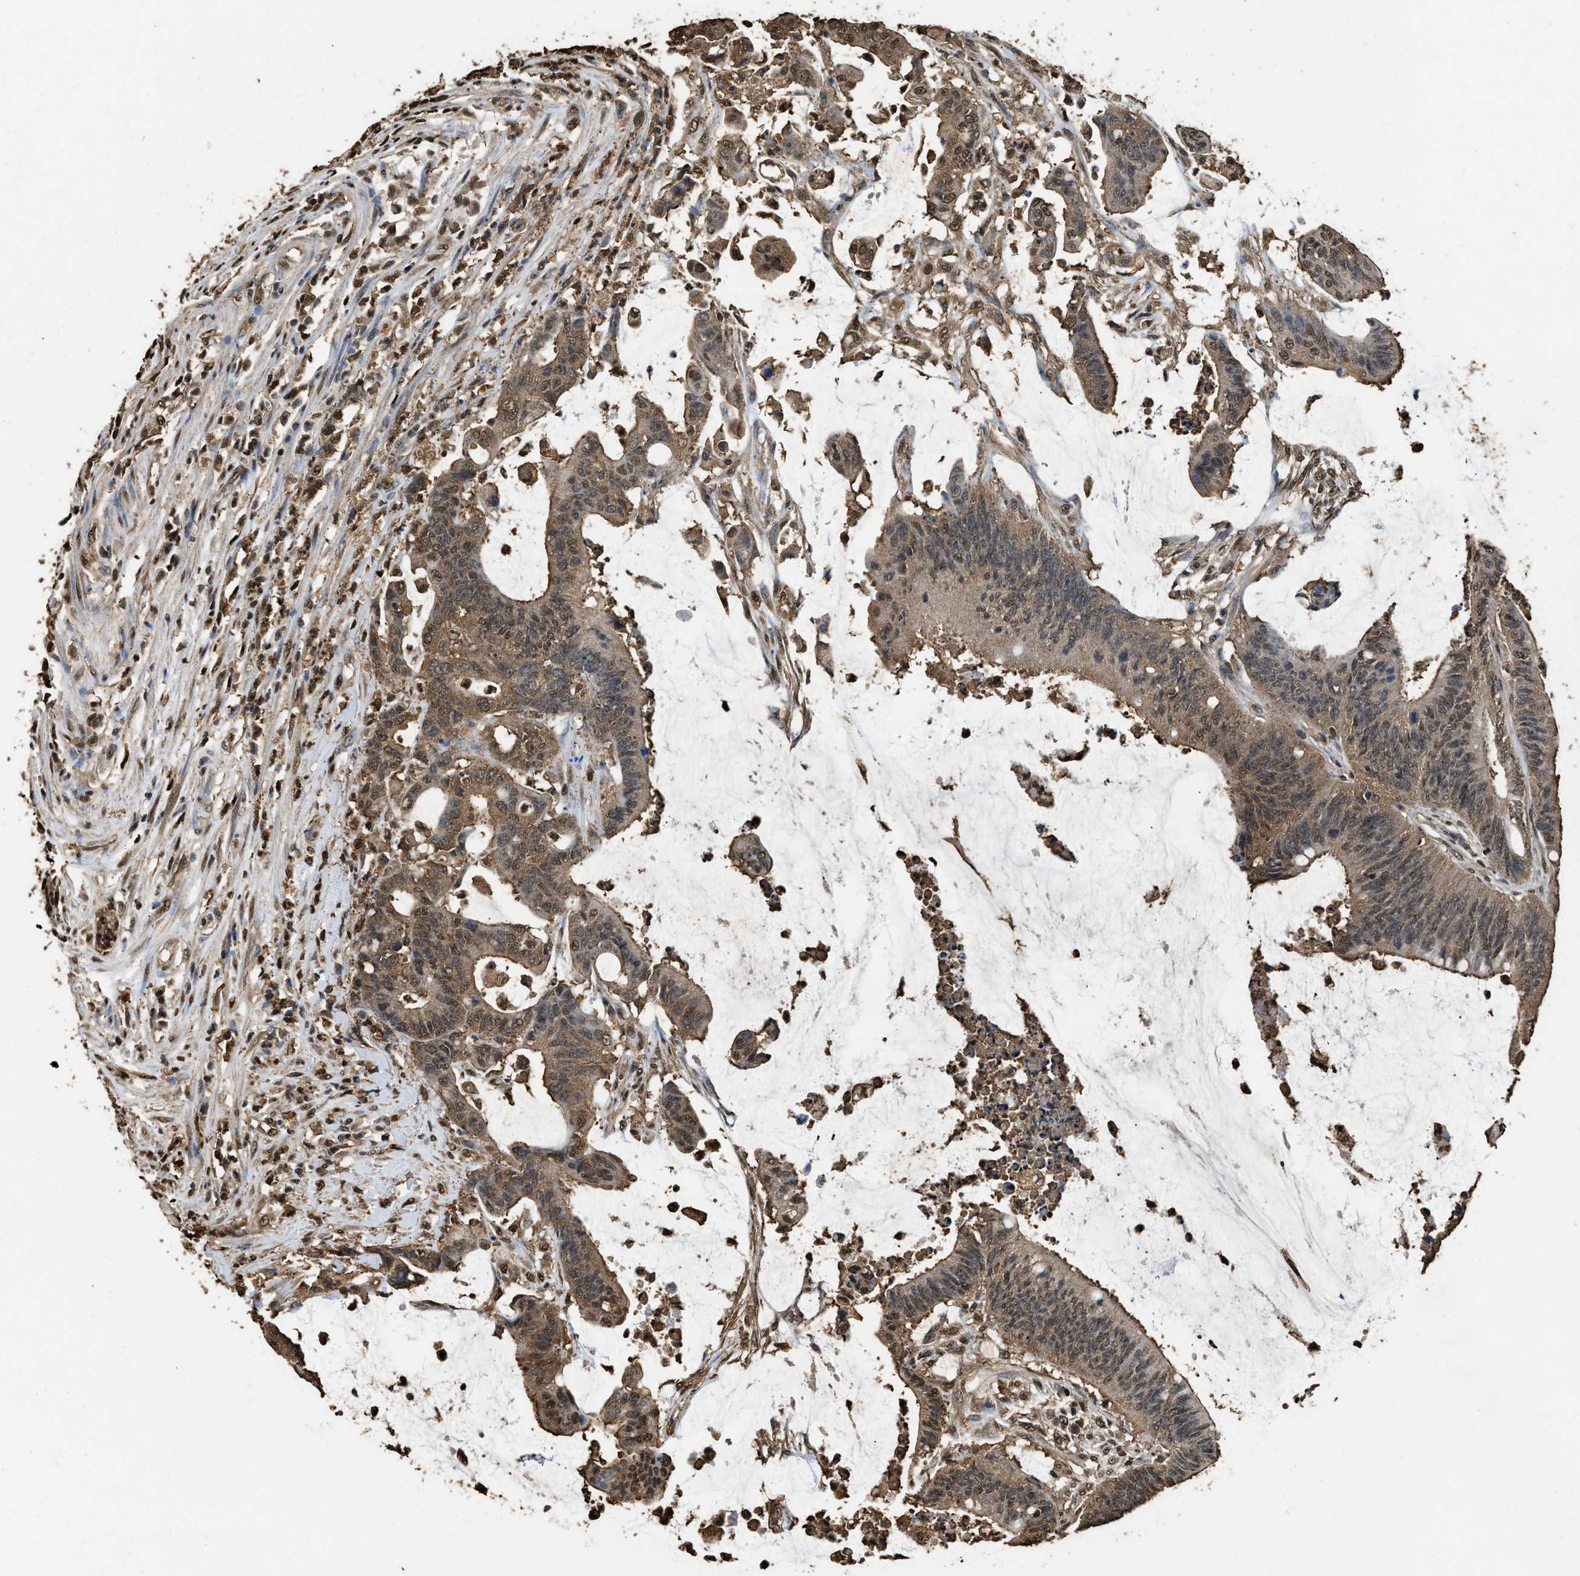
{"staining": {"intensity": "moderate", "quantity": ">75%", "location": "cytoplasmic/membranous,nuclear"}, "tissue": "colorectal cancer", "cell_type": "Tumor cells", "image_type": "cancer", "snomed": [{"axis": "morphology", "description": "Adenocarcinoma, NOS"}, {"axis": "topography", "description": "Rectum"}], "caption": "Colorectal cancer tissue displays moderate cytoplasmic/membranous and nuclear positivity in approximately >75% of tumor cells, visualized by immunohistochemistry.", "gene": "GAPDH", "patient": {"sex": "female", "age": 66}}